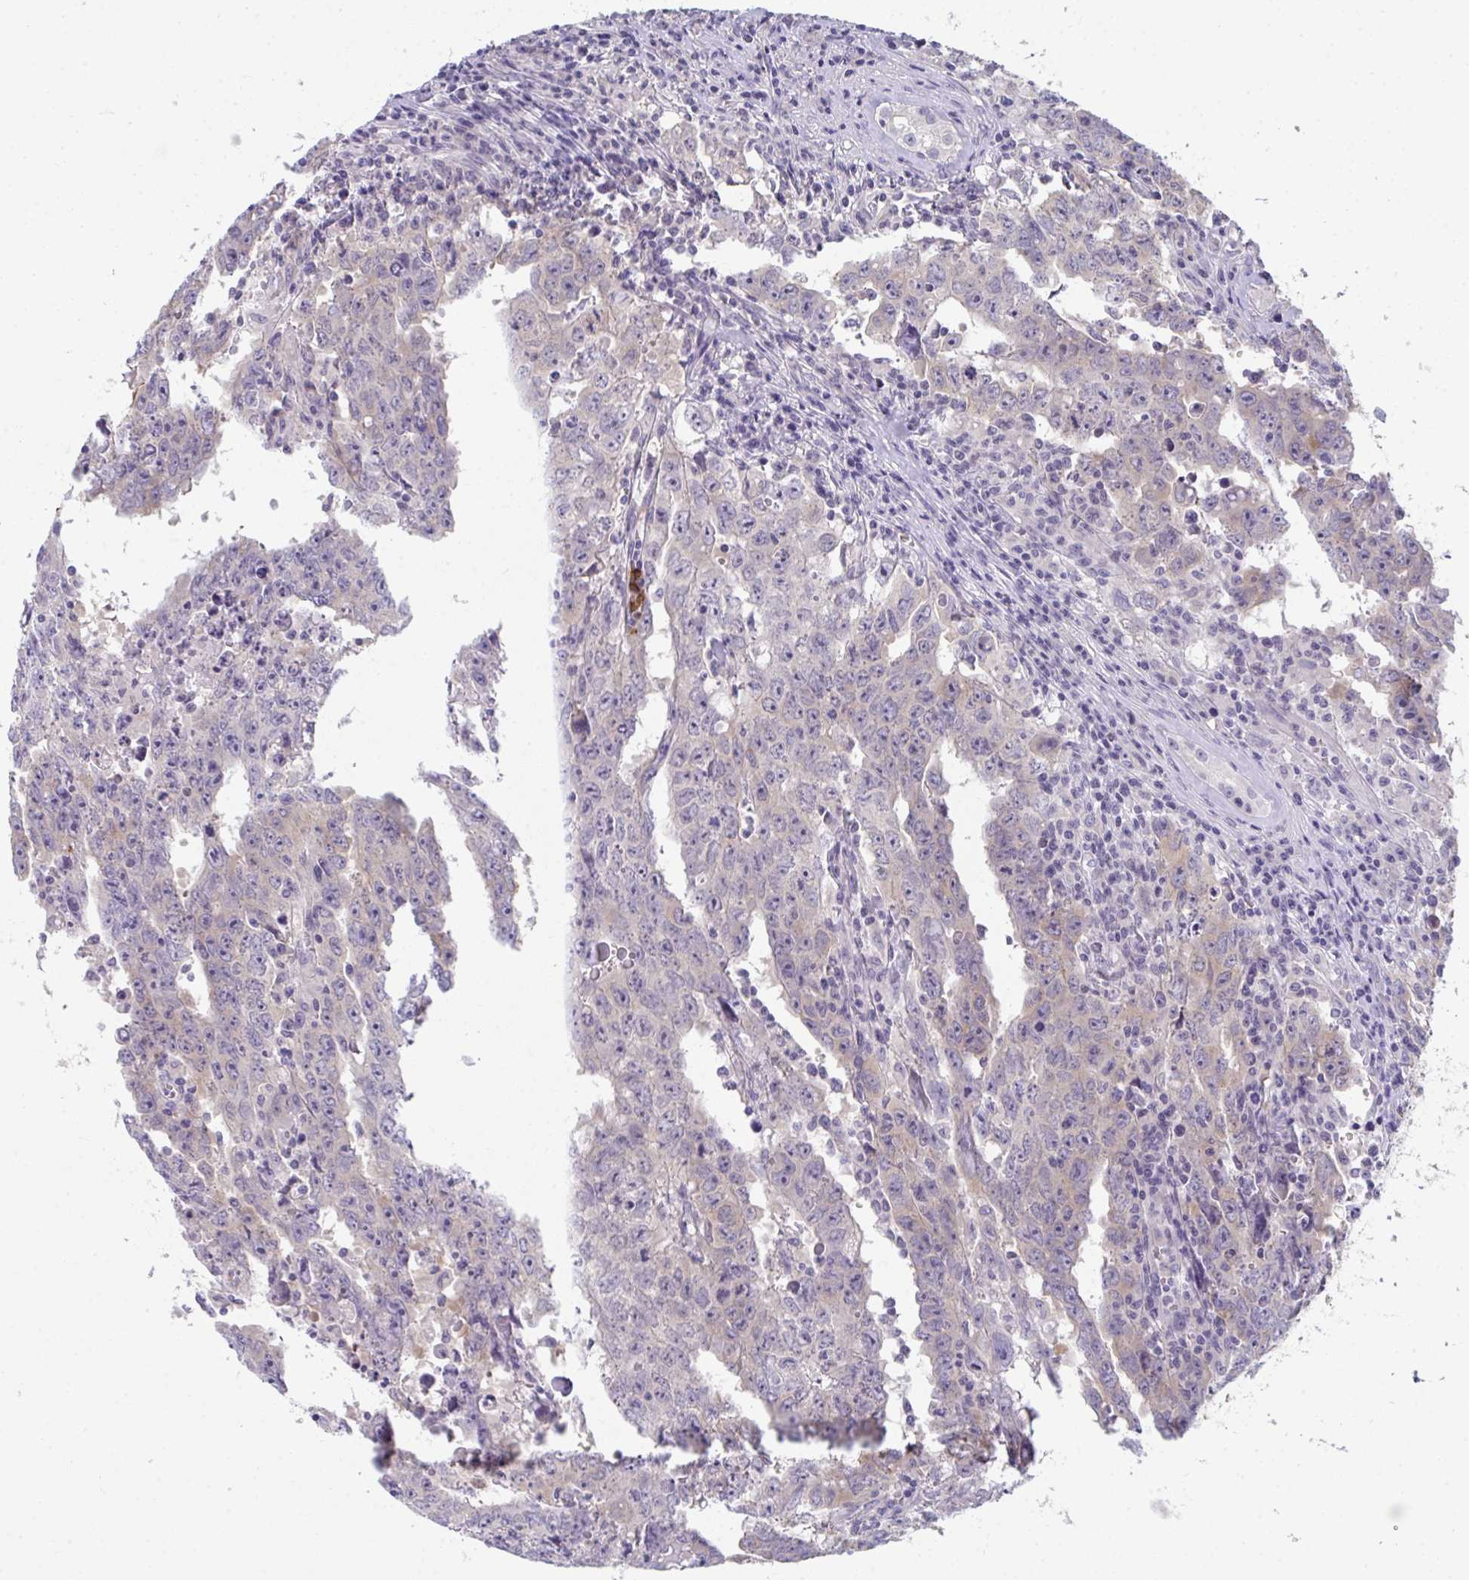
{"staining": {"intensity": "weak", "quantity": "<25%", "location": "cytoplasmic/membranous"}, "tissue": "testis cancer", "cell_type": "Tumor cells", "image_type": "cancer", "snomed": [{"axis": "morphology", "description": "Carcinoma, Embryonal, NOS"}, {"axis": "topography", "description": "Testis"}], "caption": "The histopathology image shows no significant staining in tumor cells of testis cancer.", "gene": "RIOK1", "patient": {"sex": "male", "age": 22}}